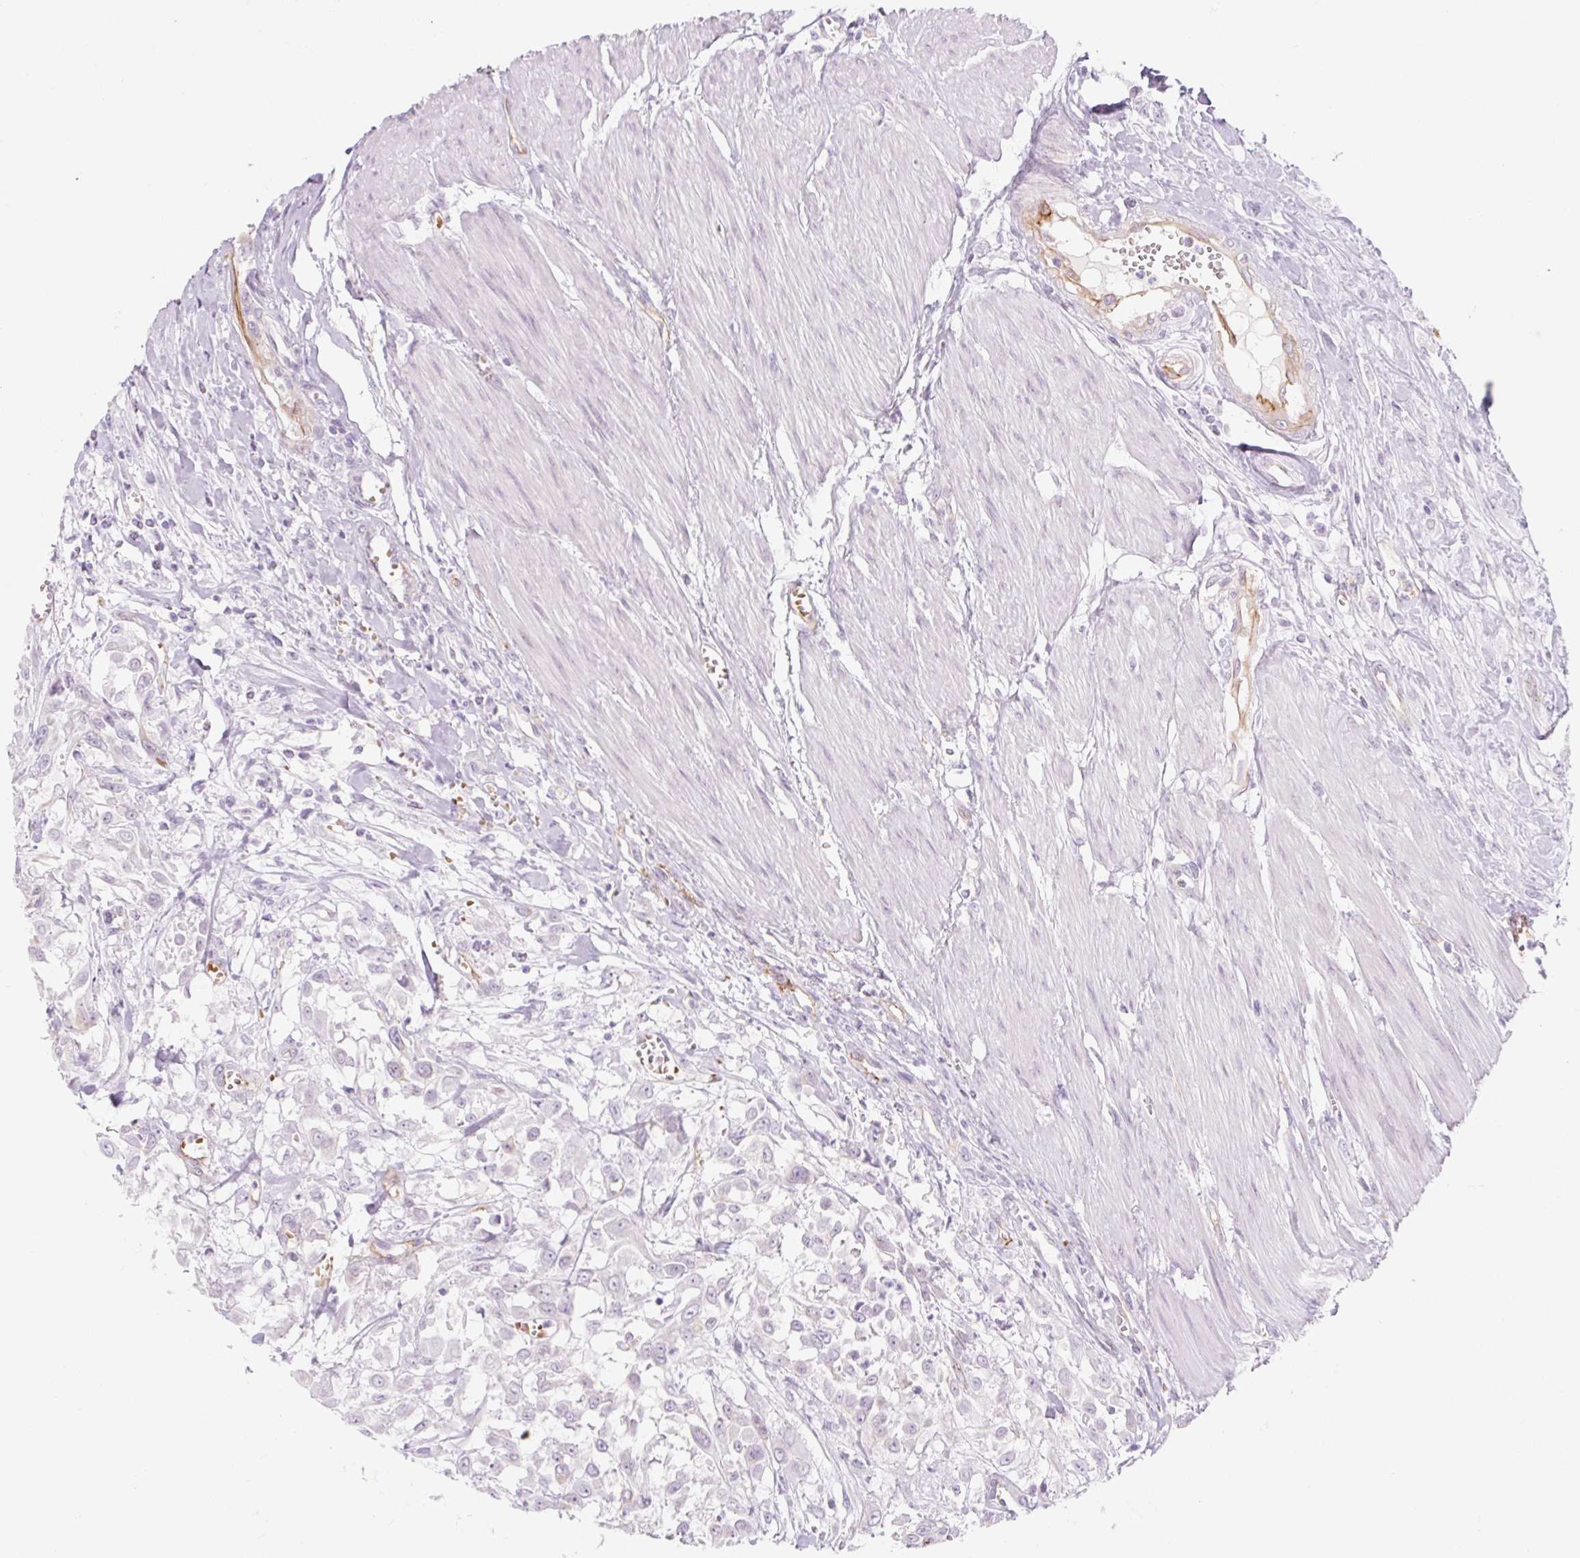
{"staining": {"intensity": "negative", "quantity": "none", "location": "none"}, "tissue": "urothelial cancer", "cell_type": "Tumor cells", "image_type": "cancer", "snomed": [{"axis": "morphology", "description": "Urothelial carcinoma, High grade"}, {"axis": "topography", "description": "Urinary bladder"}], "caption": "This is a histopathology image of immunohistochemistry (IHC) staining of urothelial cancer, which shows no positivity in tumor cells. Nuclei are stained in blue.", "gene": "TAF1L", "patient": {"sex": "male", "age": 57}}